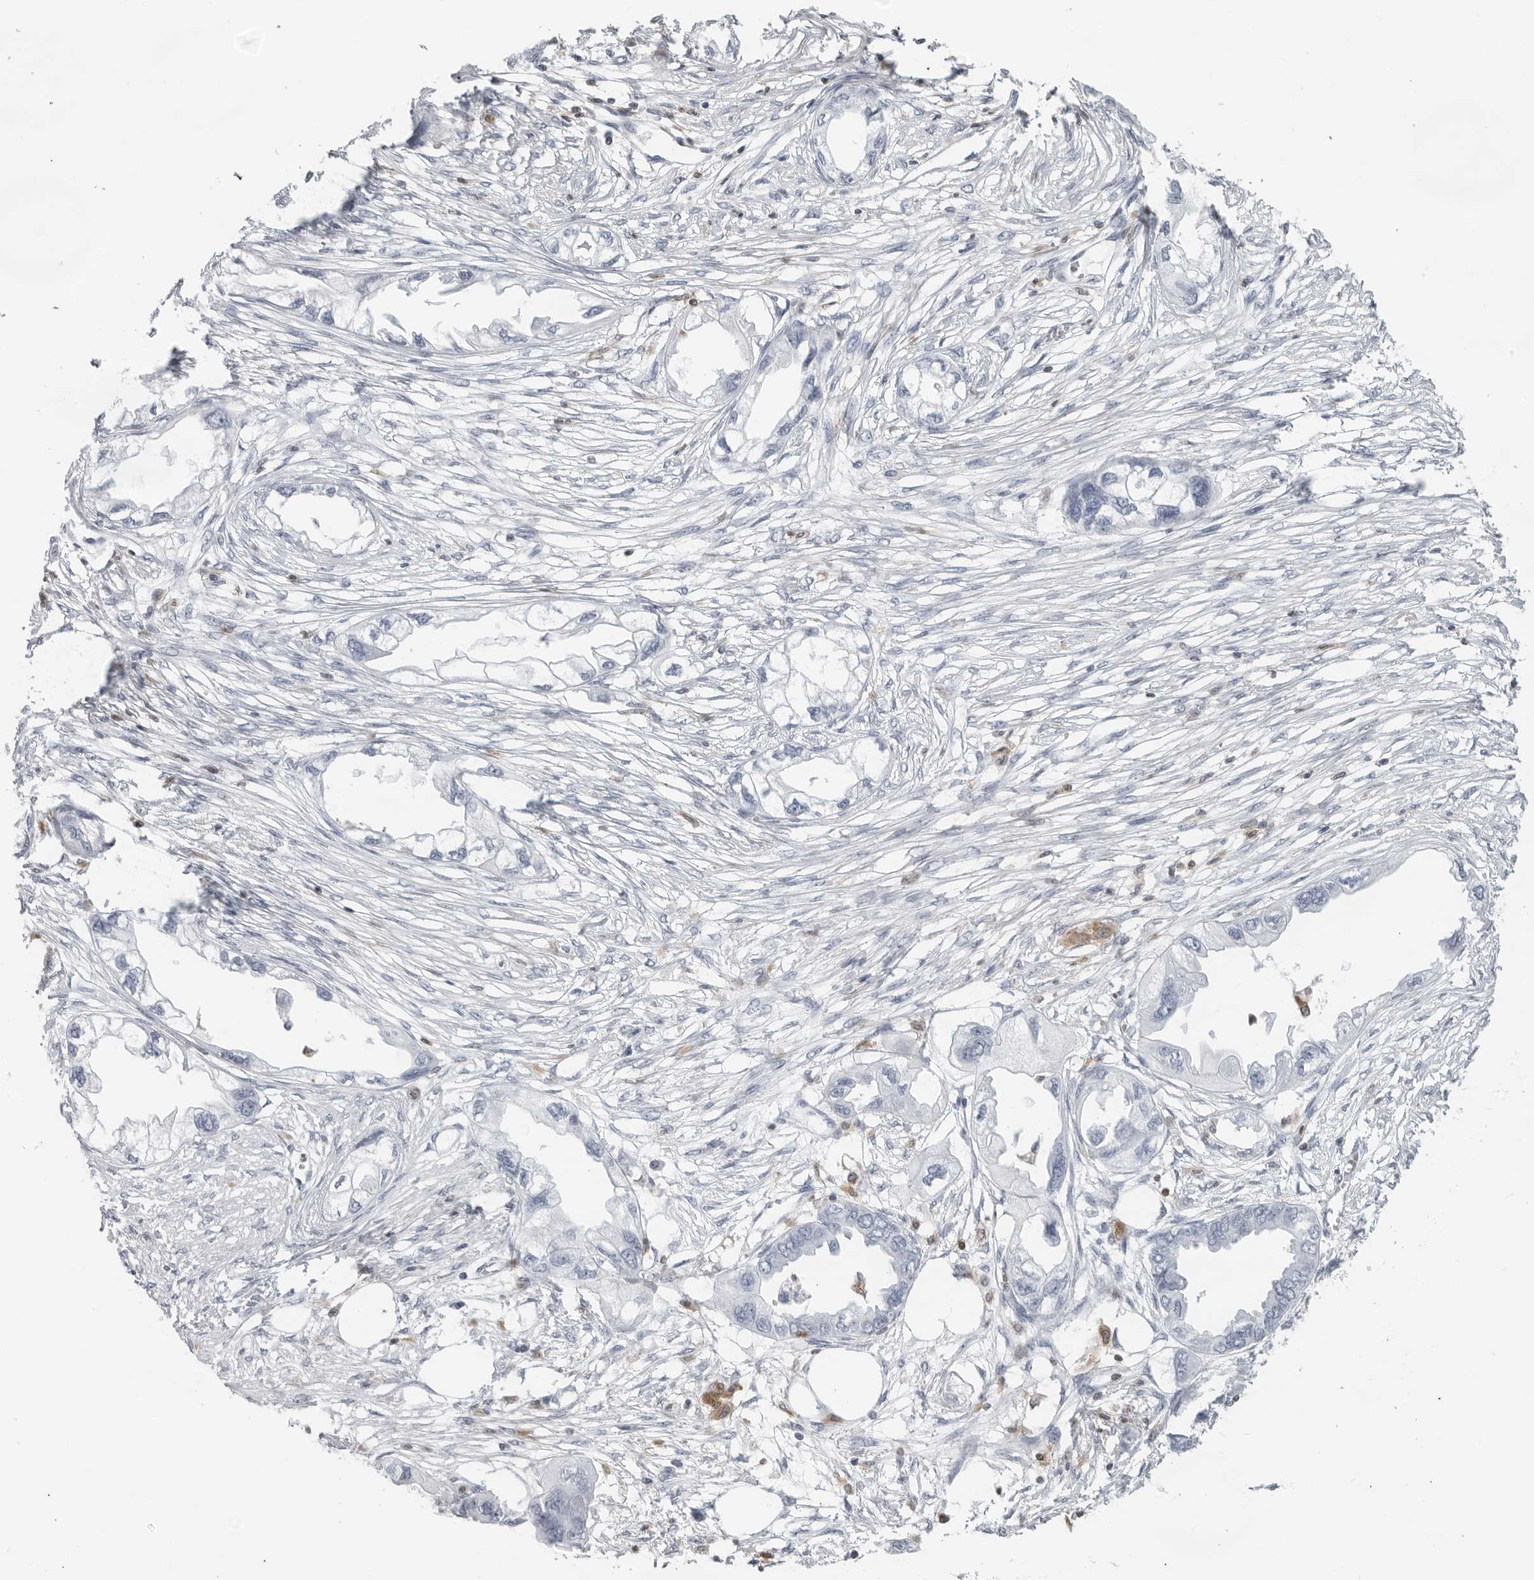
{"staining": {"intensity": "negative", "quantity": "none", "location": "none"}, "tissue": "endometrial cancer", "cell_type": "Tumor cells", "image_type": "cancer", "snomed": [{"axis": "morphology", "description": "Adenocarcinoma, NOS"}, {"axis": "morphology", "description": "Adenocarcinoma, metastatic, NOS"}, {"axis": "topography", "description": "Adipose tissue"}, {"axis": "topography", "description": "Endometrium"}], "caption": "Image shows no significant protein positivity in tumor cells of endometrial cancer (metastatic adenocarcinoma).", "gene": "FMNL1", "patient": {"sex": "female", "age": 67}}